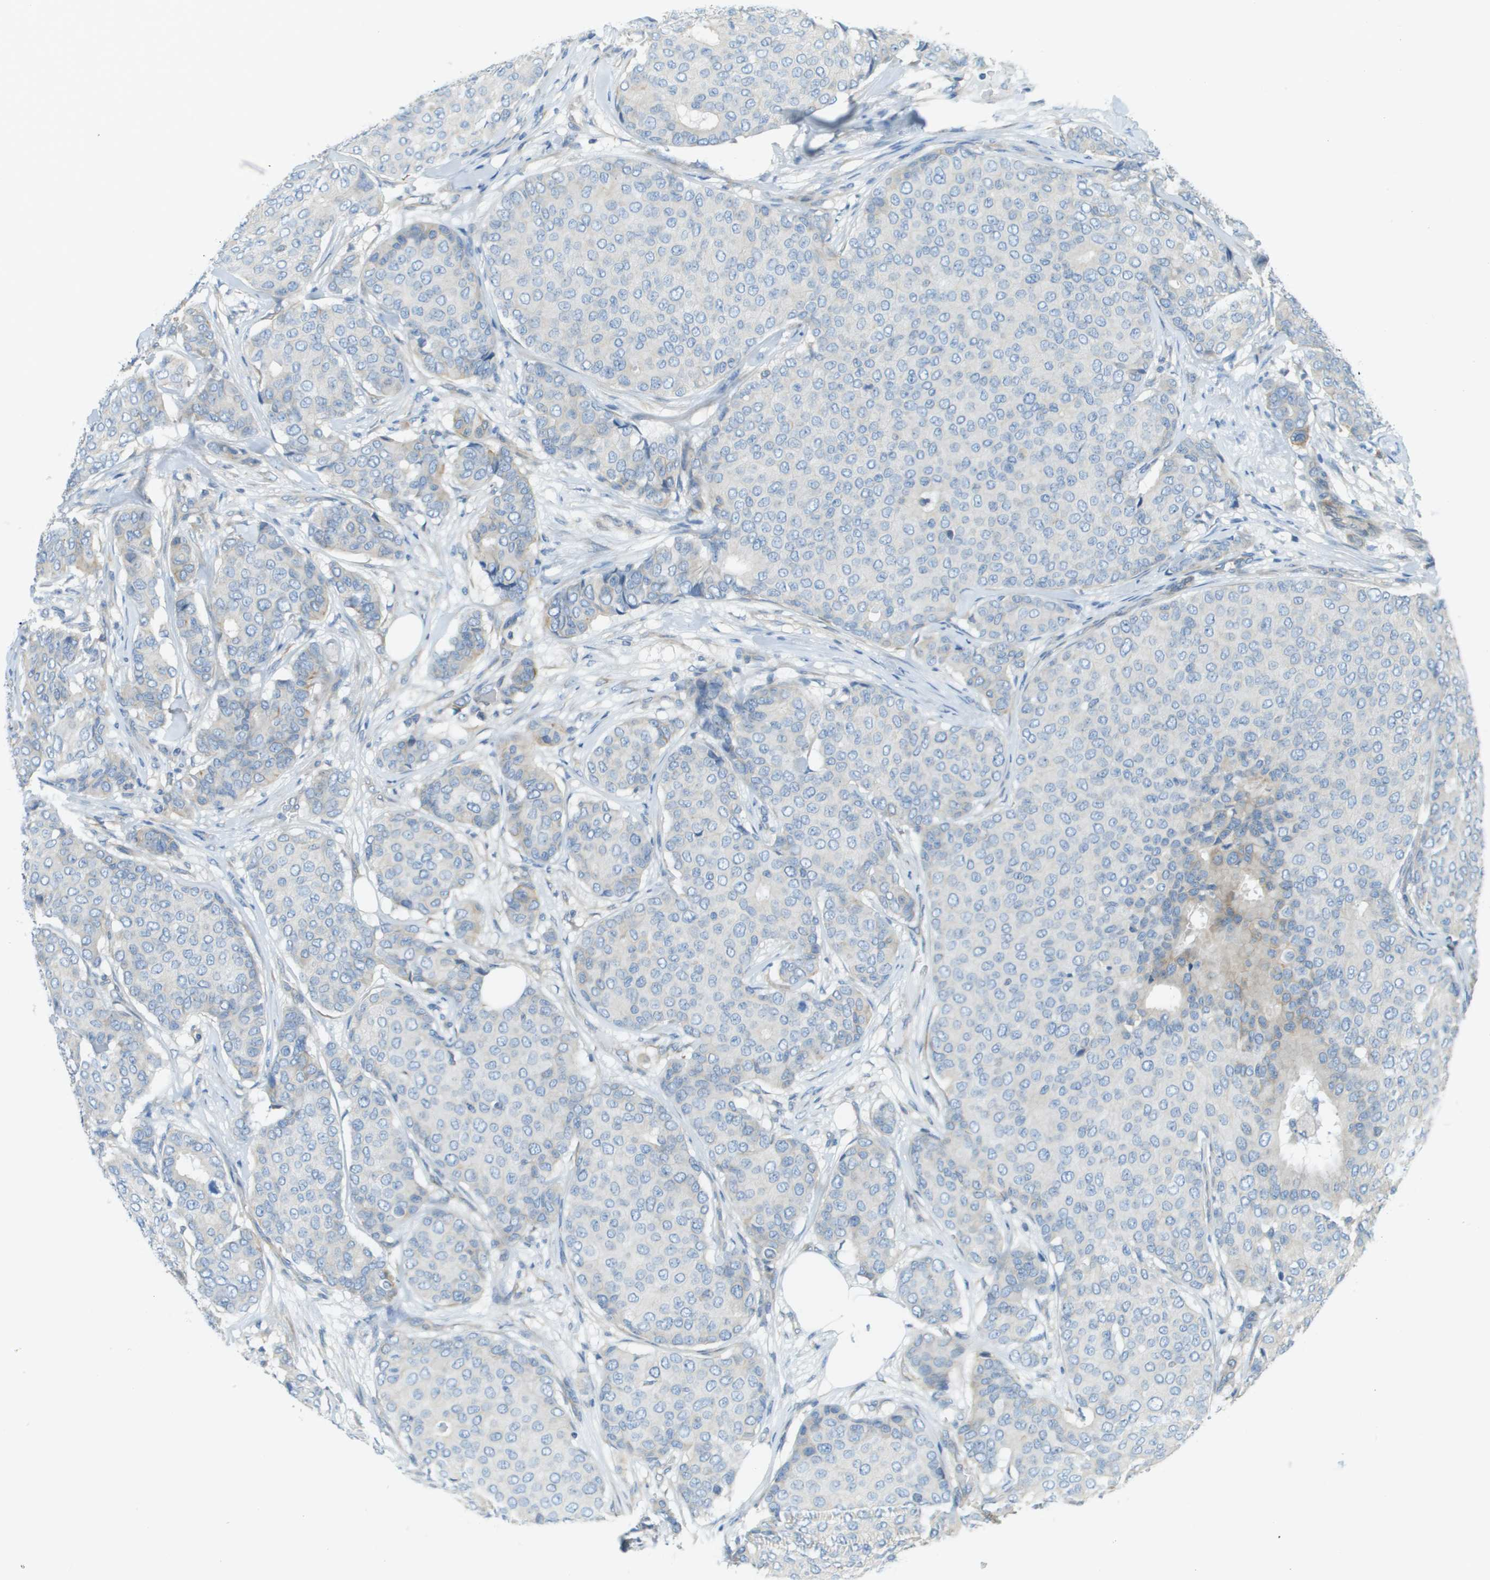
{"staining": {"intensity": "negative", "quantity": "none", "location": "none"}, "tissue": "breast cancer", "cell_type": "Tumor cells", "image_type": "cancer", "snomed": [{"axis": "morphology", "description": "Duct carcinoma"}, {"axis": "topography", "description": "Breast"}], "caption": "Immunohistochemical staining of human intraductal carcinoma (breast) shows no significant expression in tumor cells. (DAB (3,3'-diaminobenzidine) immunohistochemistry (IHC), high magnification).", "gene": "DNAJB11", "patient": {"sex": "female", "age": 75}}